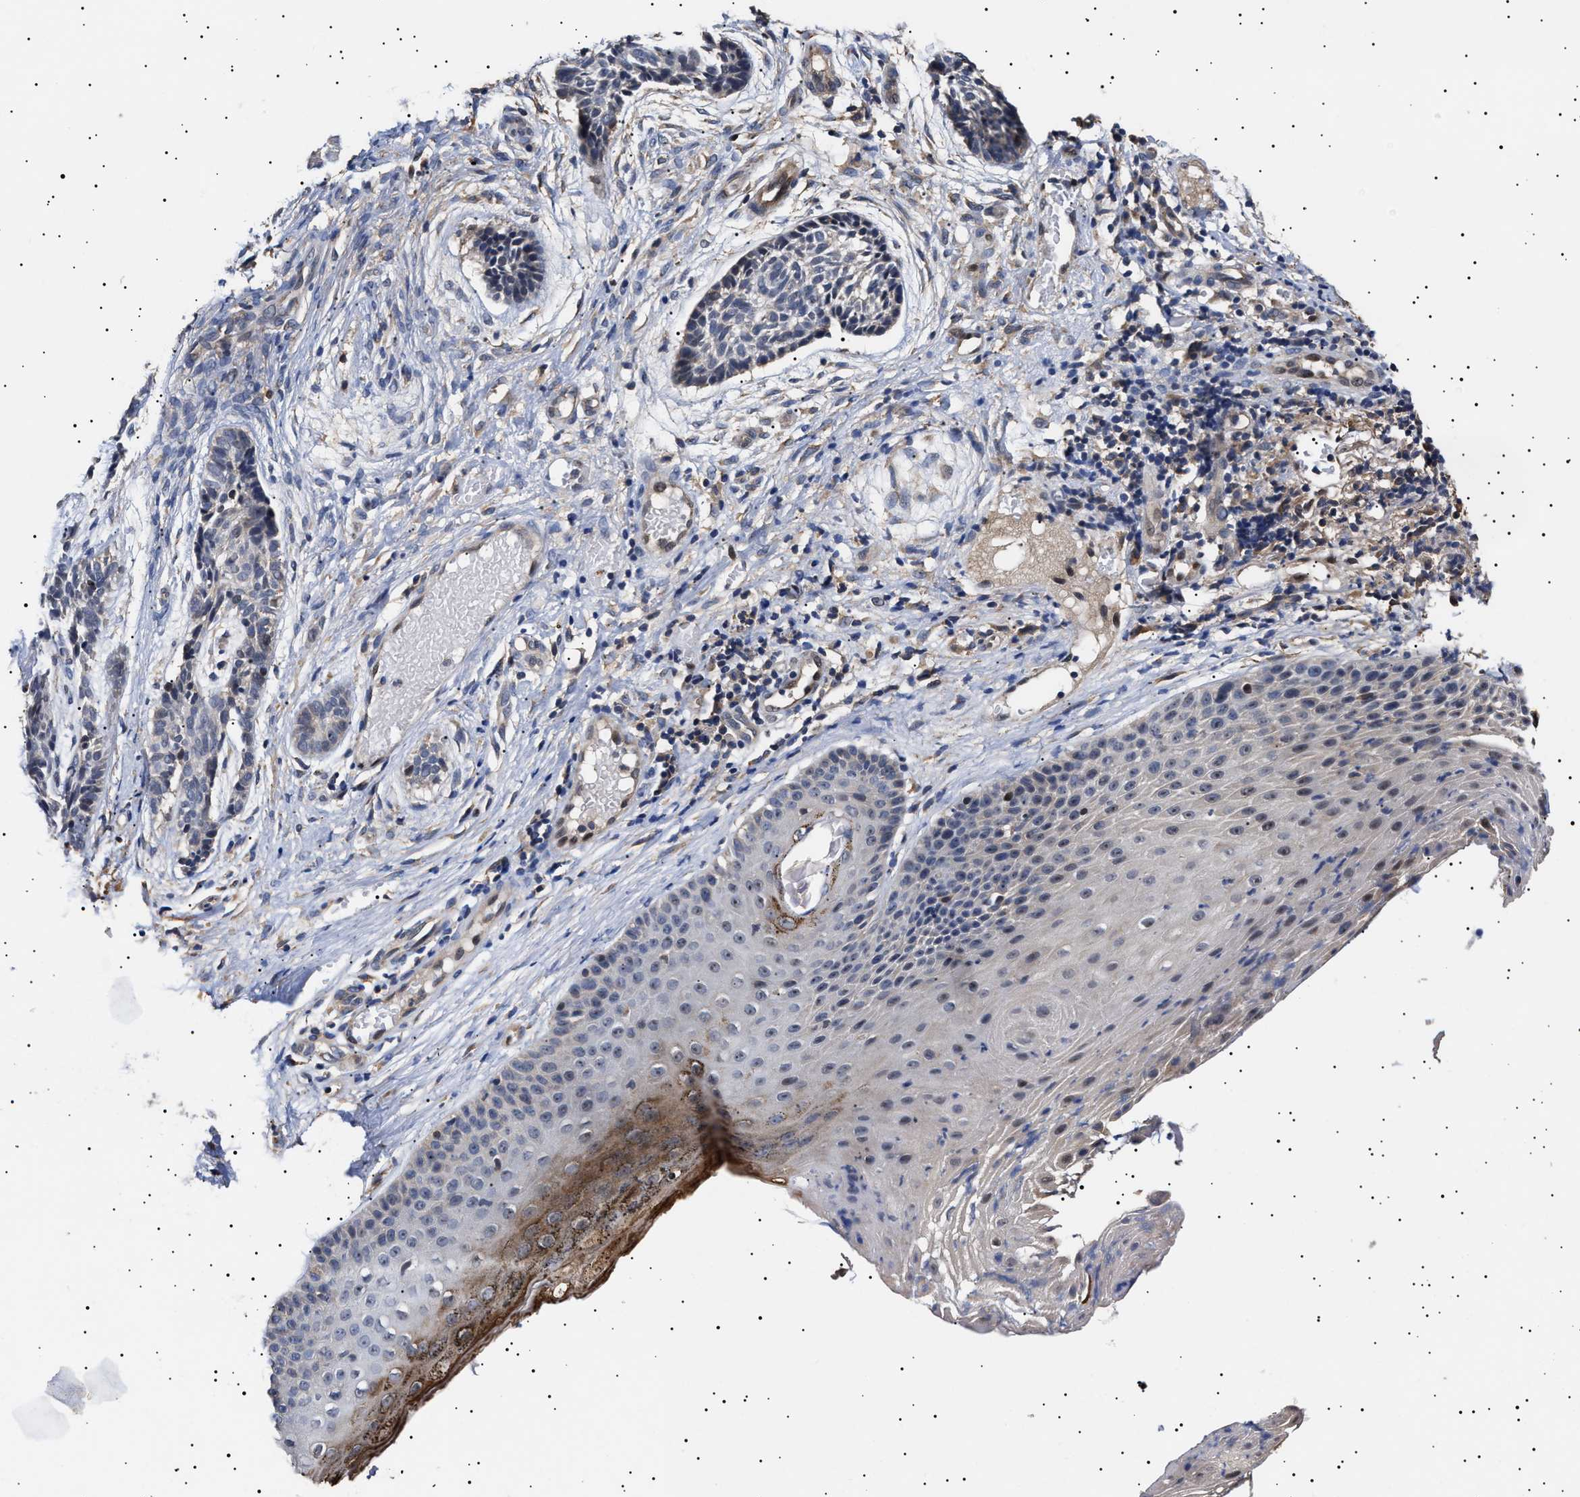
{"staining": {"intensity": "weak", "quantity": "<25%", "location": "nuclear"}, "tissue": "skin cancer", "cell_type": "Tumor cells", "image_type": "cancer", "snomed": [{"axis": "morphology", "description": "Normal tissue, NOS"}, {"axis": "morphology", "description": "Basal cell carcinoma"}, {"axis": "topography", "description": "Skin"}], "caption": "A high-resolution histopathology image shows immunohistochemistry (IHC) staining of skin basal cell carcinoma, which exhibits no significant positivity in tumor cells.", "gene": "KRBA1", "patient": {"sex": "male", "age": 63}}